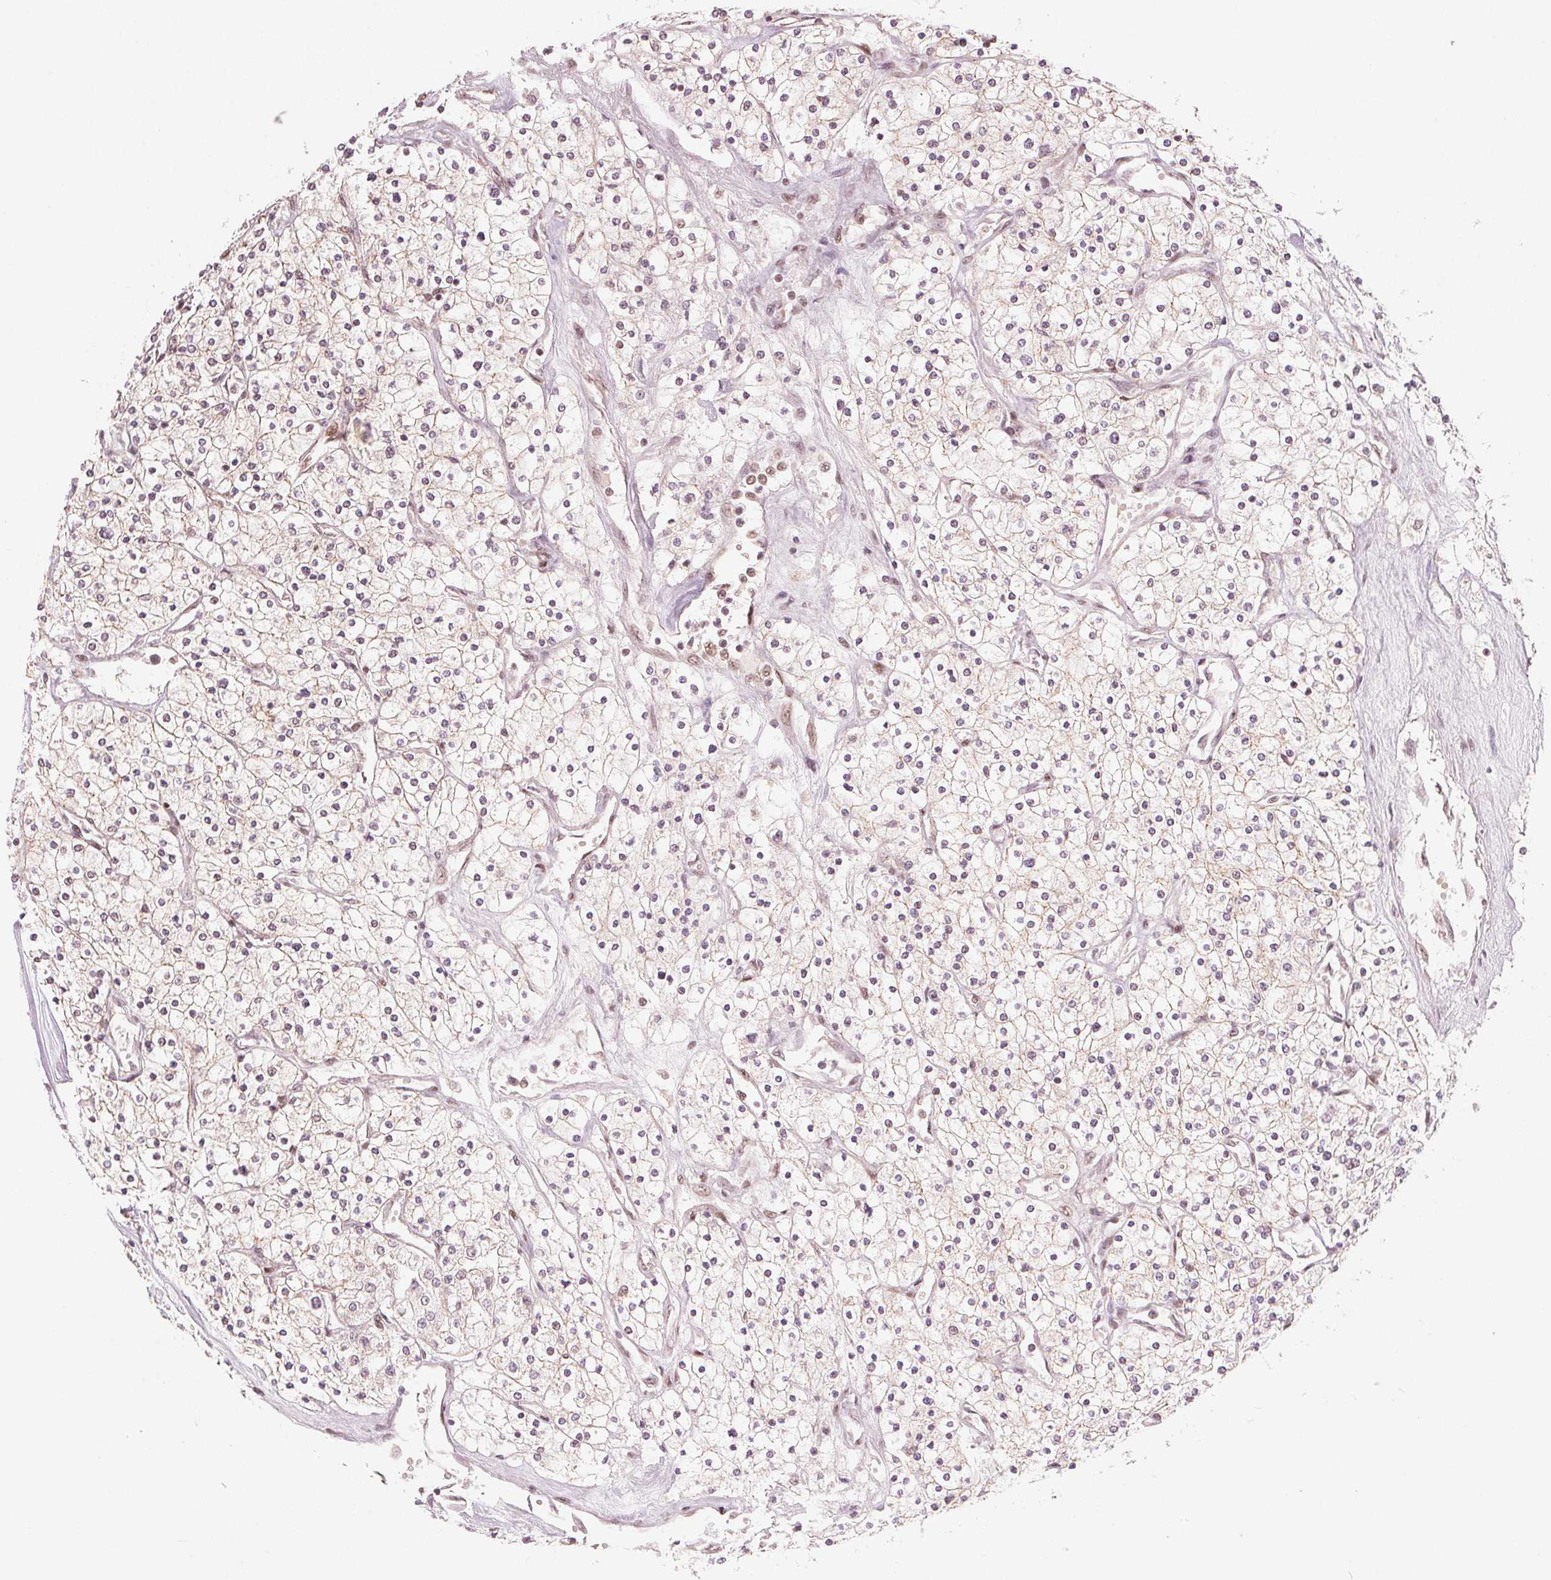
{"staining": {"intensity": "negative", "quantity": "none", "location": "none"}, "tissue": "renal cancer", "cell_type": "Tumor cells", "image_type": "cancer", "snomed": [{"axis": "morphology", "description": "Adenocarcinoma, NOS"}, {"axis": "topography", "description": "Kidney"}], "caption": "Tumor cells are negative for protein expression in human renal cancer (adenocarcinoma). (DAB (3,3'-diaminobenzidine) immunohistochemistry (IHC) visualized using brightfield microscopy, high magnification).", "gene": "TTLL9", "patient": {"sex": "male", "age": 80}}